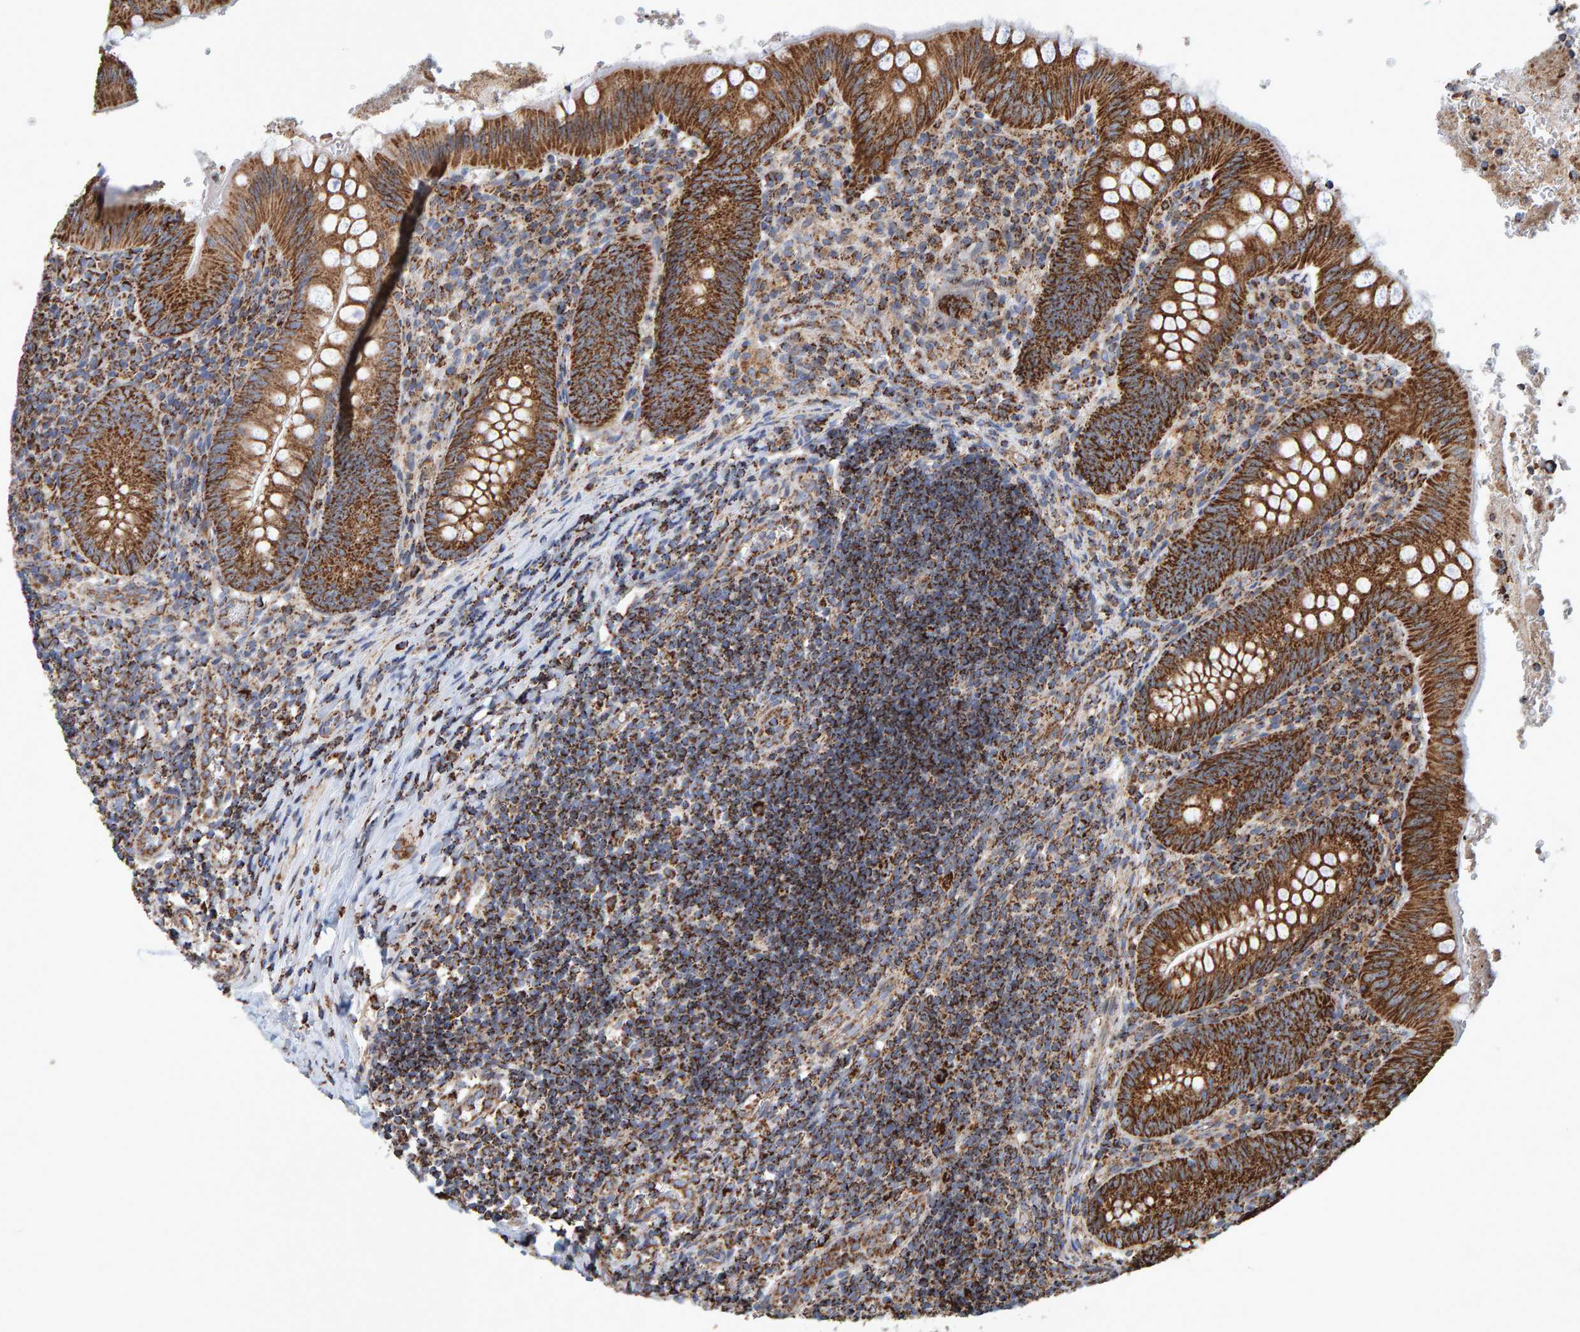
{"staining": {"intensity": "moderate", "quantity": ">75%", "location": "cytoplasmic/membranous"}, "tissue": "appendix", "cell_type": "Glandular cells", "image_type": "normal", "snomed": [{"axis": "morphology", "description": "Normal tissue, NOS"}, {"axis": "topography", "description": "Appendix"}], "caption": "This photomicrograph reveals immunohistochemistry staining of normal human appendix, with medium moderate cytoplasmic/membranous expression in approximately >75% of glandular cells.", "gene": "MRPL45", "patient": {"sex": "male", "age": 8}}